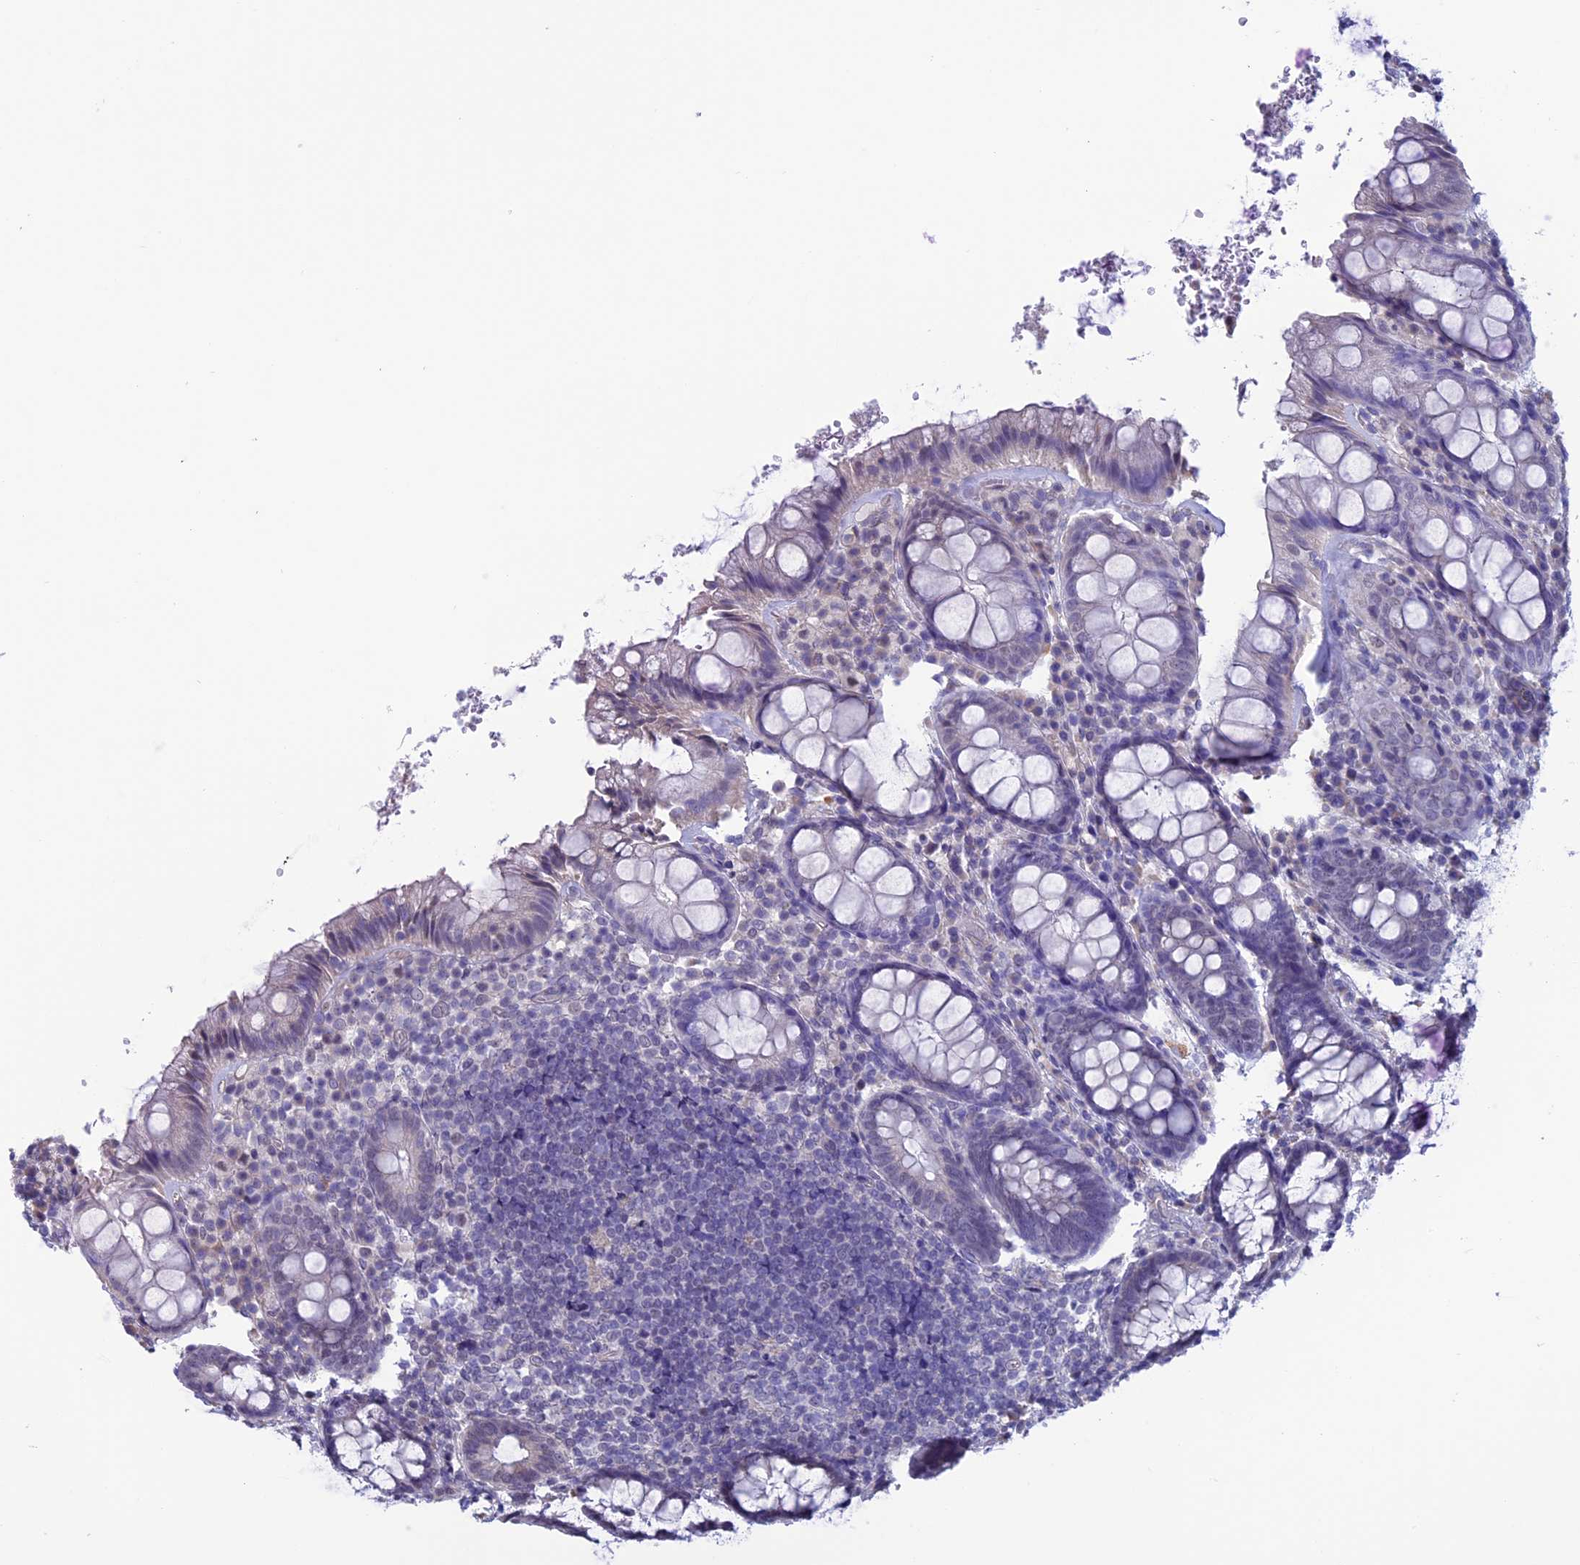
{"staining": {"intensity": "weak", "quantity": "<25%", "location": "nuclear"}, "tissue": "rectum", "cell_type": "Glandular cells", "image_type": "normal", "snomed": [{"axis": "morphology", "description": "Normal tissue, NOS"}, {"axis": "topography", "description": "Rectum"}], "caption": "Immunohistochemical staining of benign human rectum exhibits no significant positivity in glandular cells. (DAB immunohistochemistry (IHC), high magnification).", "gene": "SLC1A6", "patient": {"sex": "male", "age": 83}}